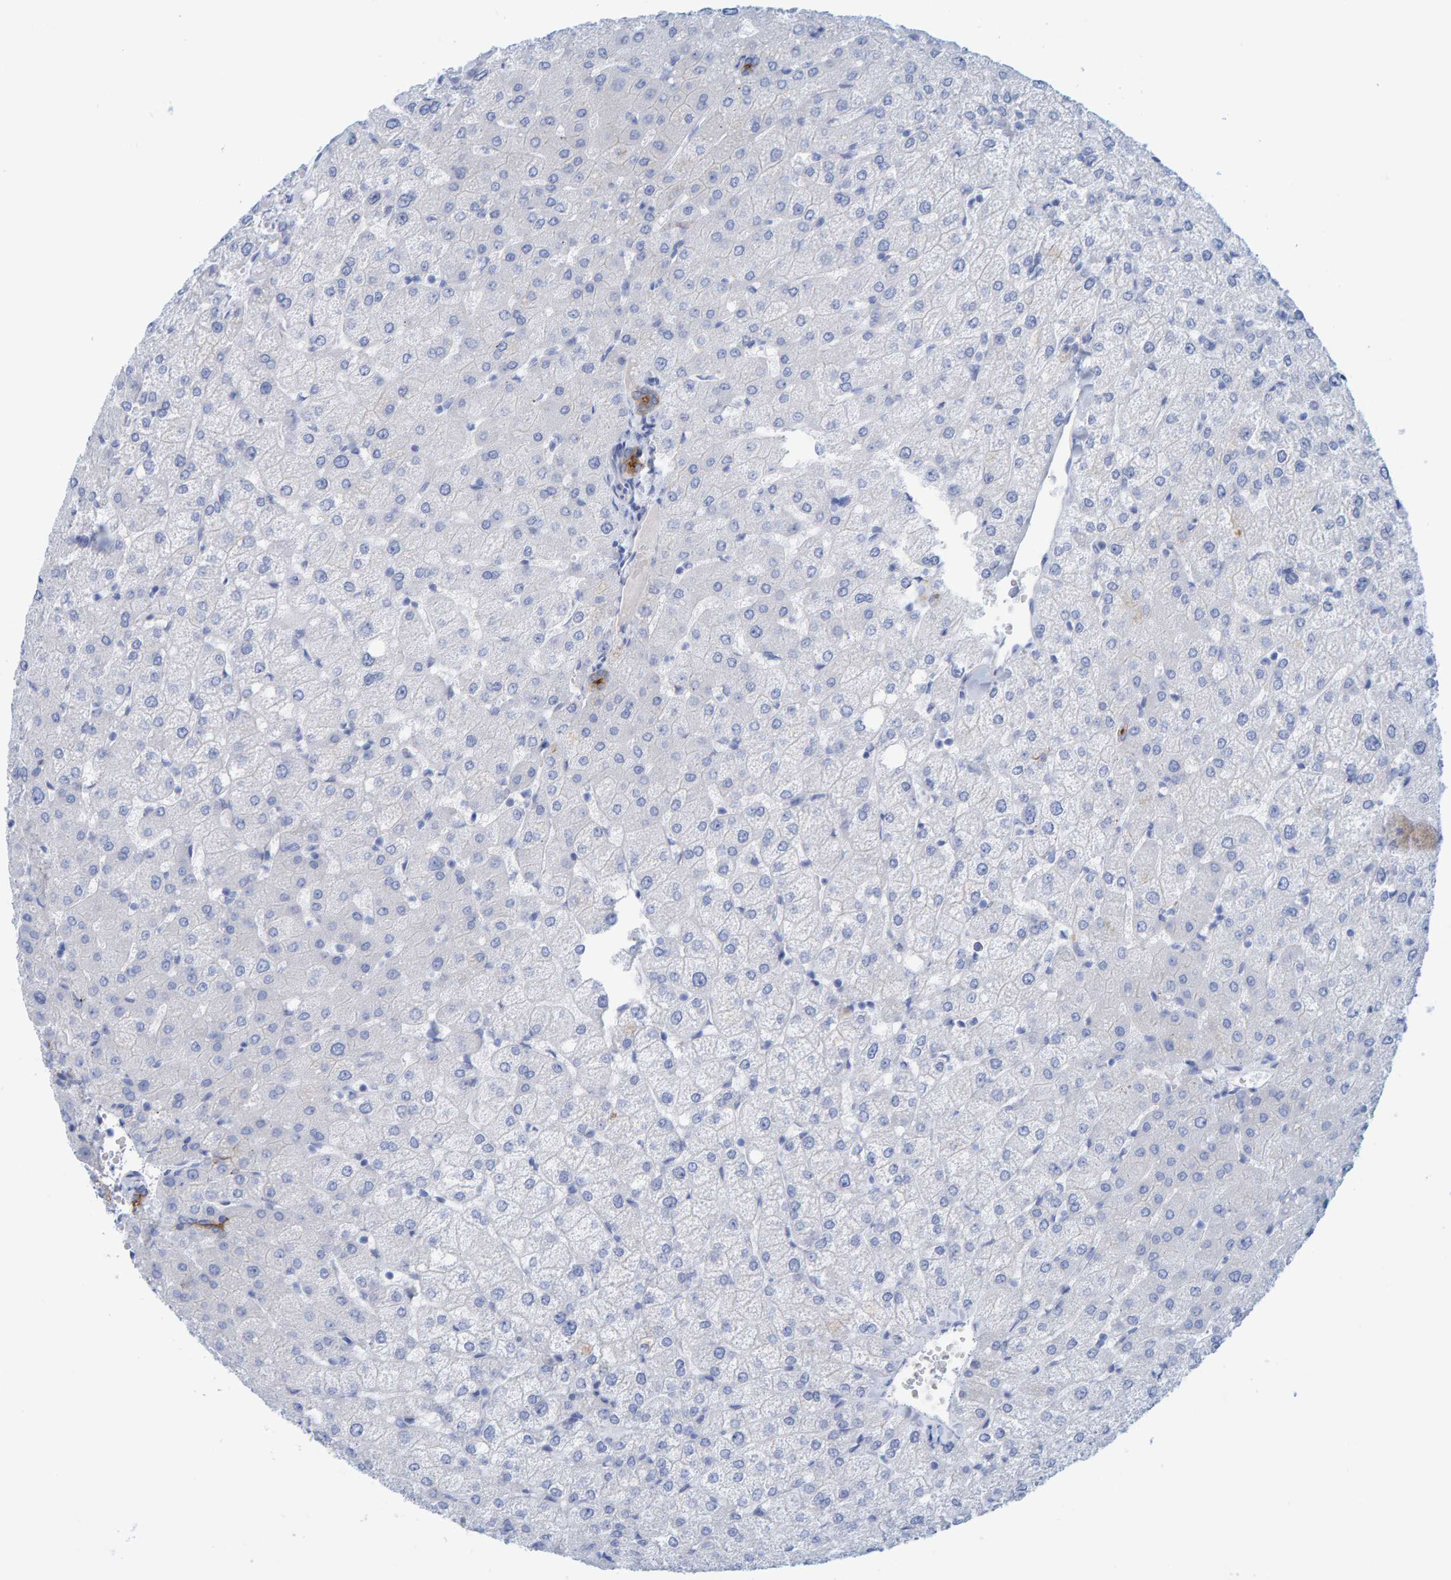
{"staining": {"intensity": "moderate", "quantity": "25%-75%", "location": "cytoplasmic/membranous"}, "tissue": "liver", "cell_type": "Cholangiocytes", "image_type": "normal", "snomed": [{"axis": "morphology", "description": "Normal tissue, NOS"}, {"axis": "topography", "description": "Liver"}], "caption": "The photomicrograph shows immunohistochemical staining of normal liver. There is moderate cytoplasmic/membranous positivity is identified in about 25%-75% of cholangiocytes.", "gene": "JAKMIP3", "patient": {"sex": "female", "age": 54}}